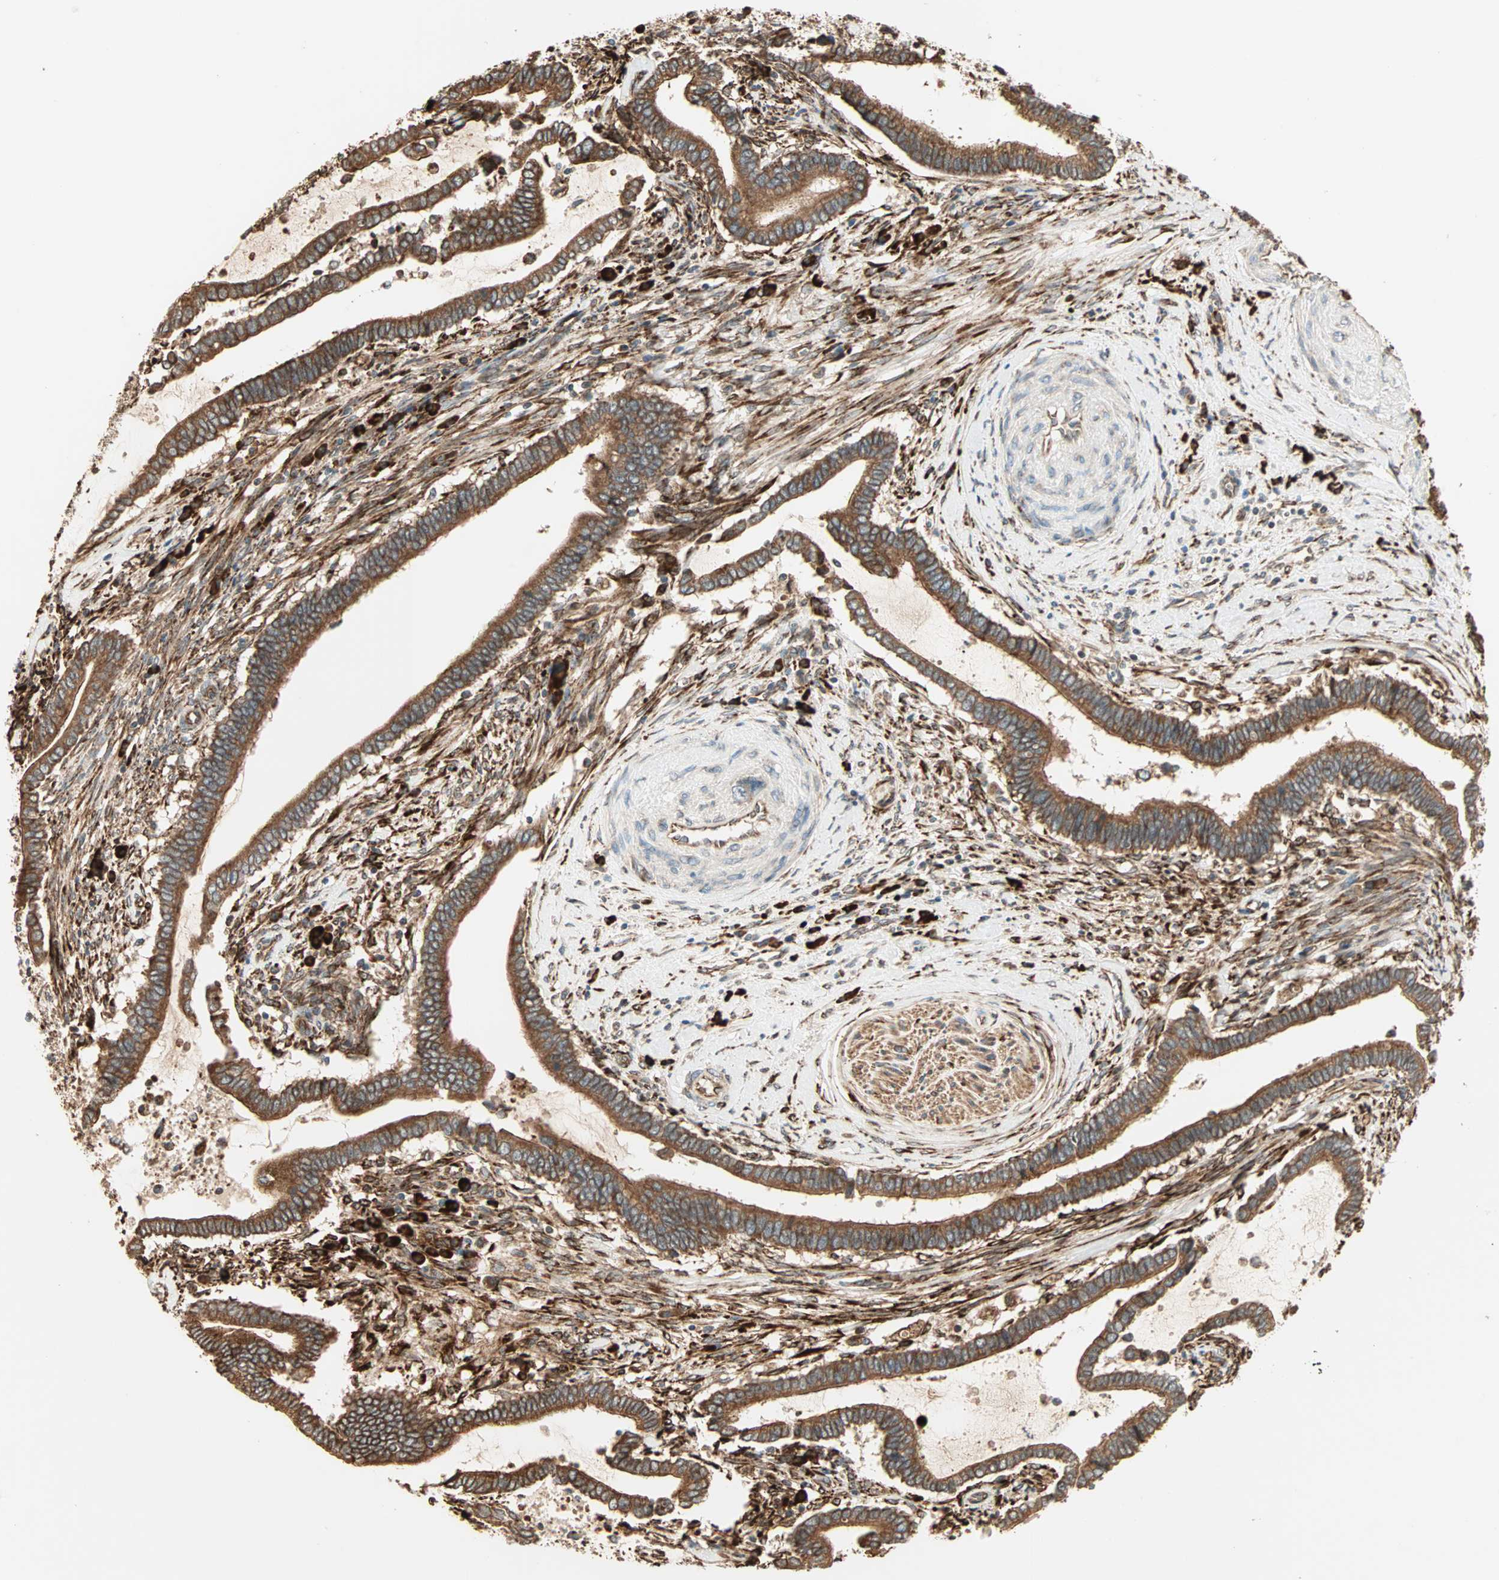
{"staining": {"intensity": "strong", "quantity": ">75%", "location": "cytoplasmic/membranous"}, "tissue": "cervical cancer", "cell_type": "Tumor cells", "image_type": "cancer", "snomed": [{"axis": "morphology", "description": "Adenocarcinoma, NOS"}, {"axis": "topography", "description": "Cervix"}], "caption": "Cervical cancer (adenocarcinoma) stained with DAB immunohistochemistry (IHC) exhibits high levels of strong cytoplasmic/membranous staining in about >75% of tumor cells. Using DAB (3,3'-diaminobenzidine) (brown) and hematoxylin (blue) stains, captured at high magnification using brightfield microscopy.", "gene": "P4HA1", "patient": {"sex": "female", "age": 44}}